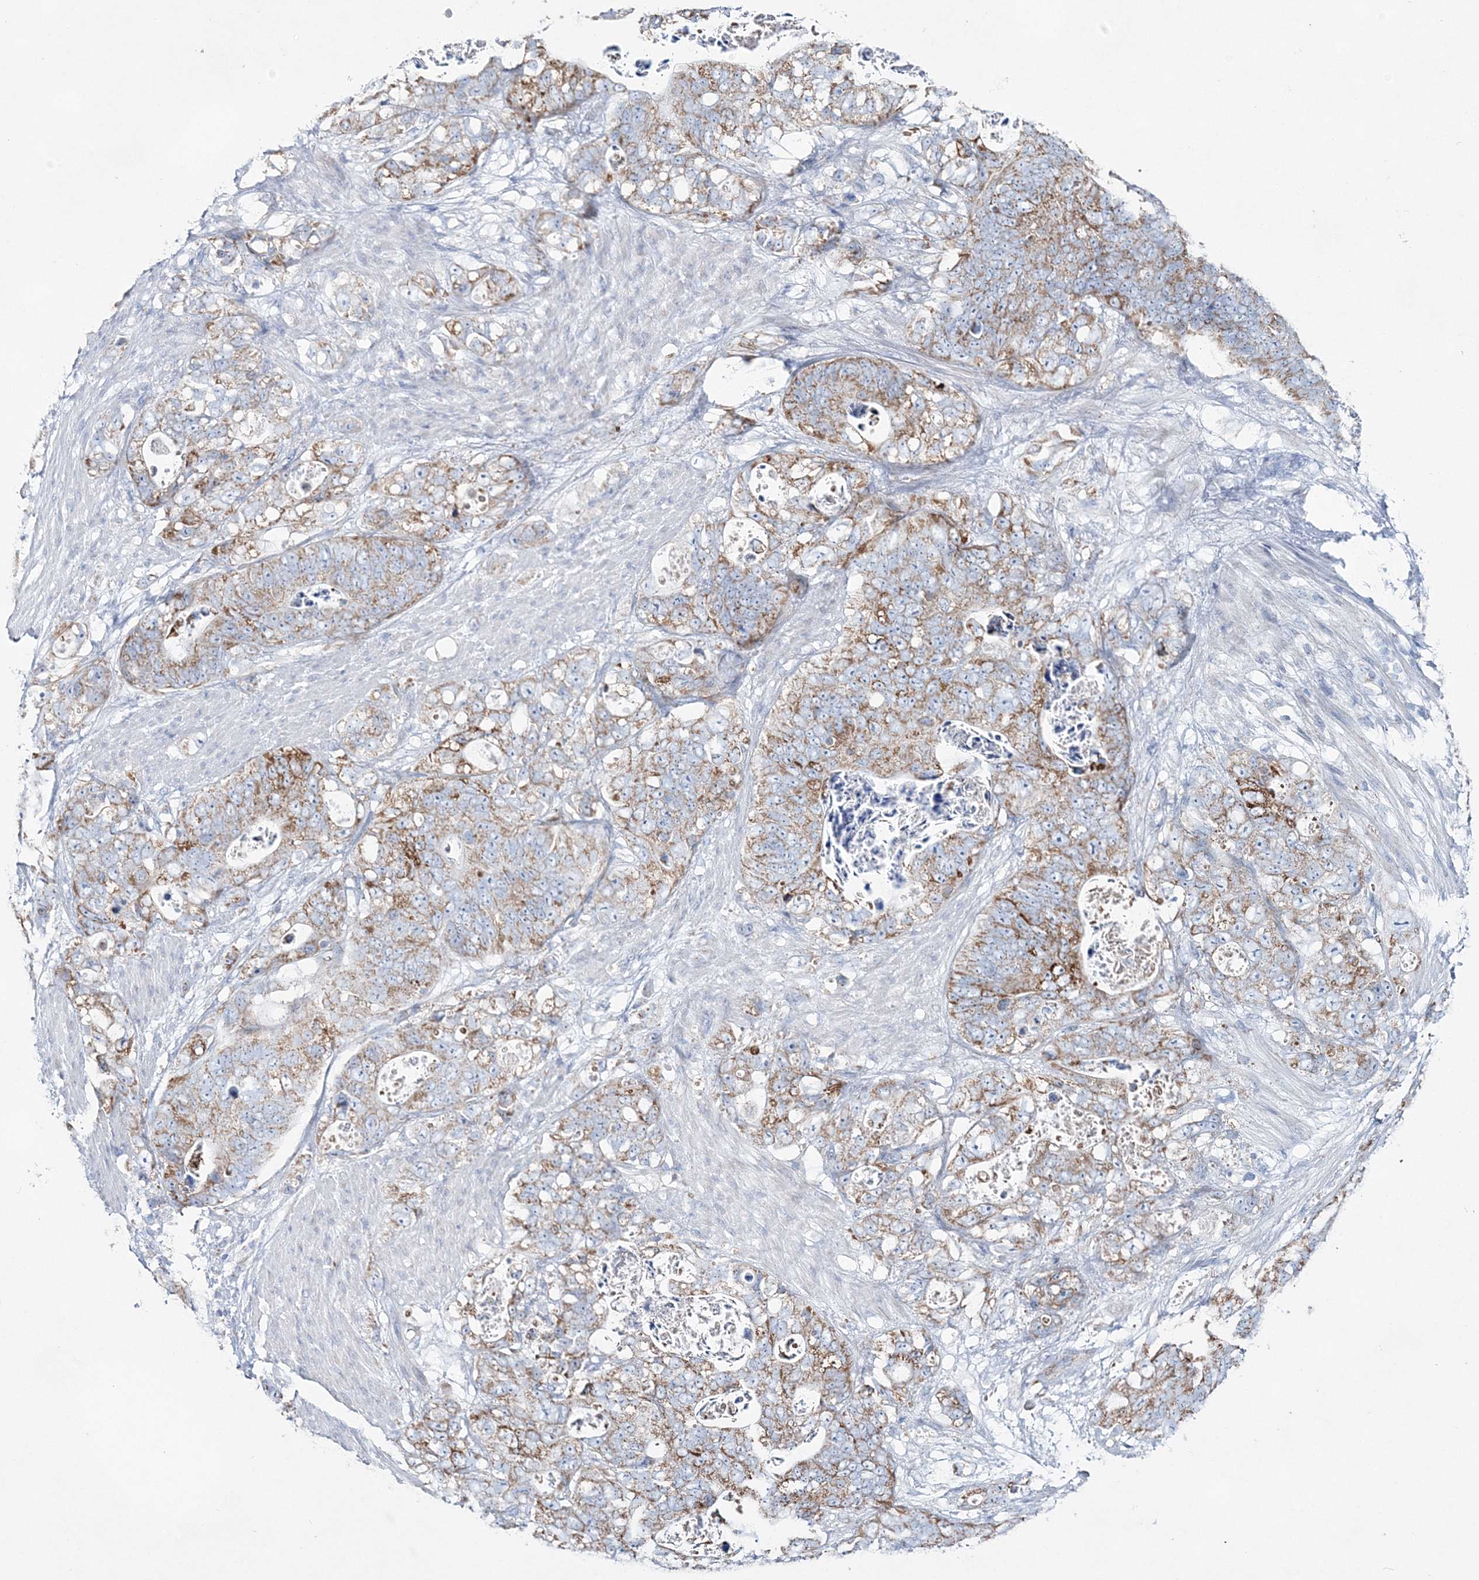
{"staining": {"intensity": "strong", "quantity": "25%-75%", "location": "cytoplasmic/membranous"}, "tissue": "stomach cancer", "cell_type": "Tumor cells", "image_type": "cancer", "snomed": [{"axis": "morphology", "description": "Normal tissue, NOS"}, {"axis": "morphology", "description": "Adenocarcinoma, NOS"}, {"axis": "topography", "description": "Stomach"}], "caption": "Adenocarcinoma (stomach) stained for a protein (brown) reveals strong cytoplasmic/membranous positive positivity in approximately 25%-75% of tumor cells.", "gene": "HIBCH", "patient": {"sex": "female", "age": 89}}